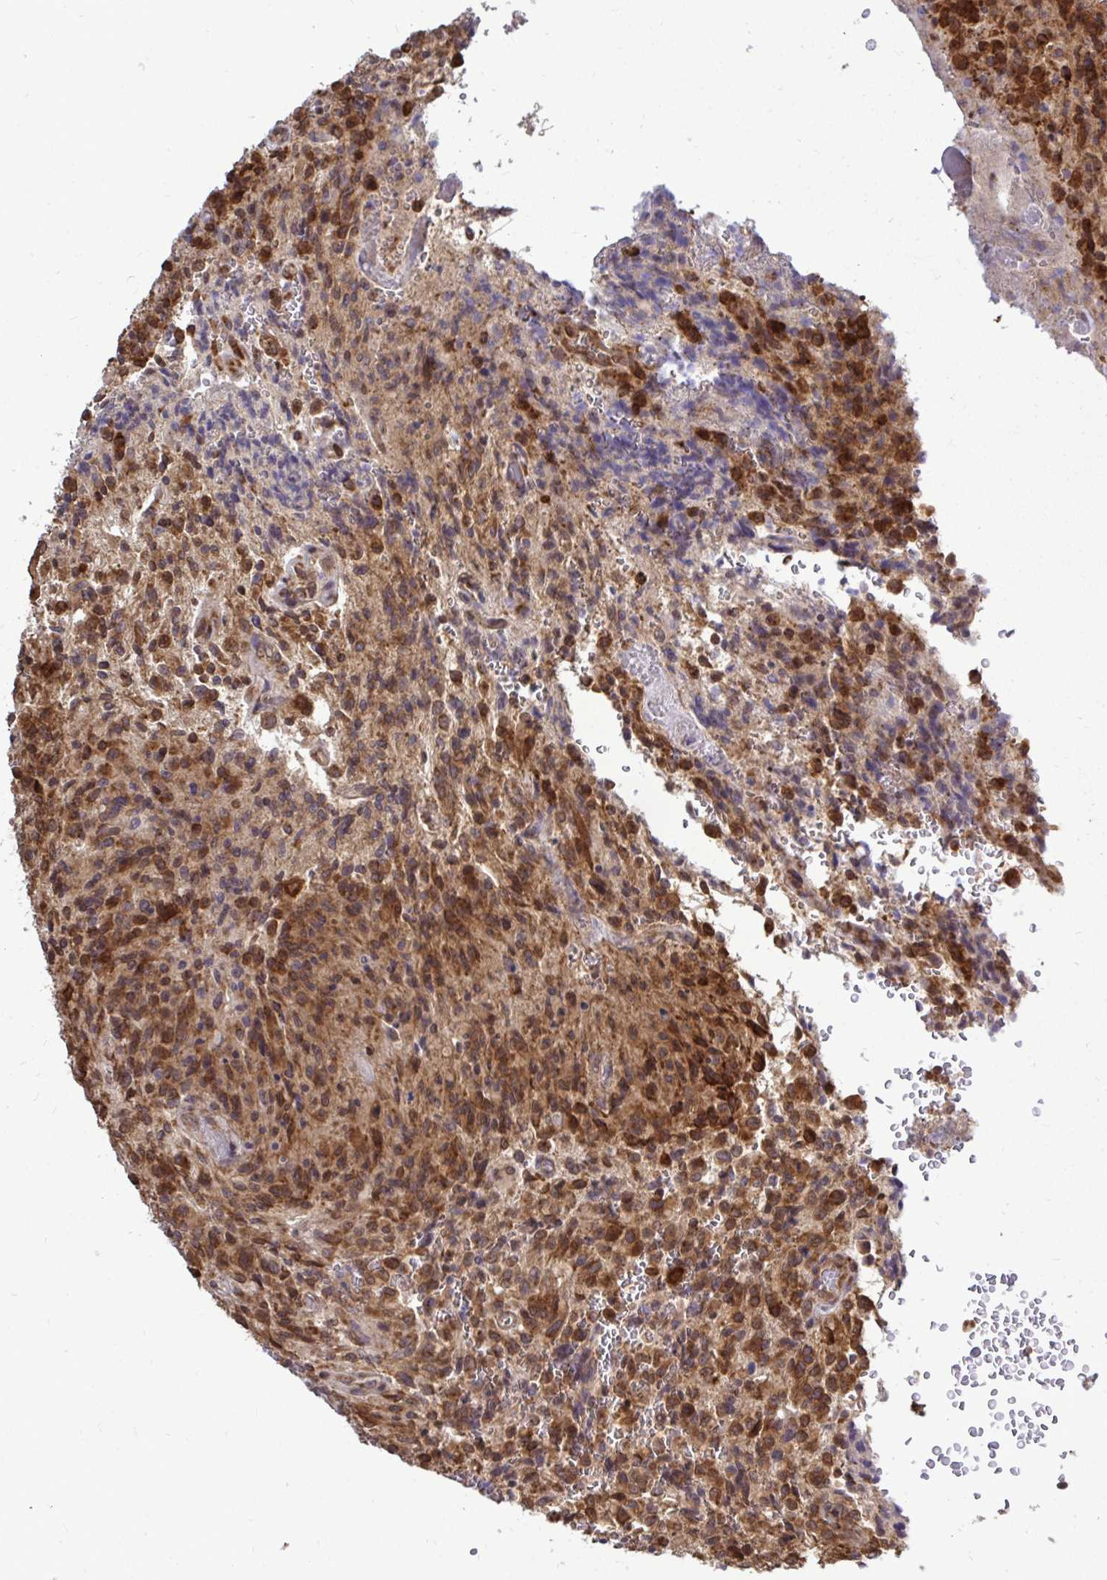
{"staining": {"intensity": "moderate", "quantity": ">75%", "location": "cytoplasmic/membranous"}, "tissue": "glioma", "cell_type": "Tumor cells", "image_type": "cancer", "snomed": [{"axis": "morphology", "description": "Normal tissue, NOS"}, {"axis": "morphology", "description": "Glioma, malignant, High grade"}, {"axis": "topography", "description": "Cerebral cortex"}], "caption": "The image demonstrates immunohistochemical staining of glioma. There is moderate cytoplasmic/membranous expression is appreciated in approximately >75% of tumor cells.", "gene": "FMR1", "patient": {"sex": "male", "age": 56}}